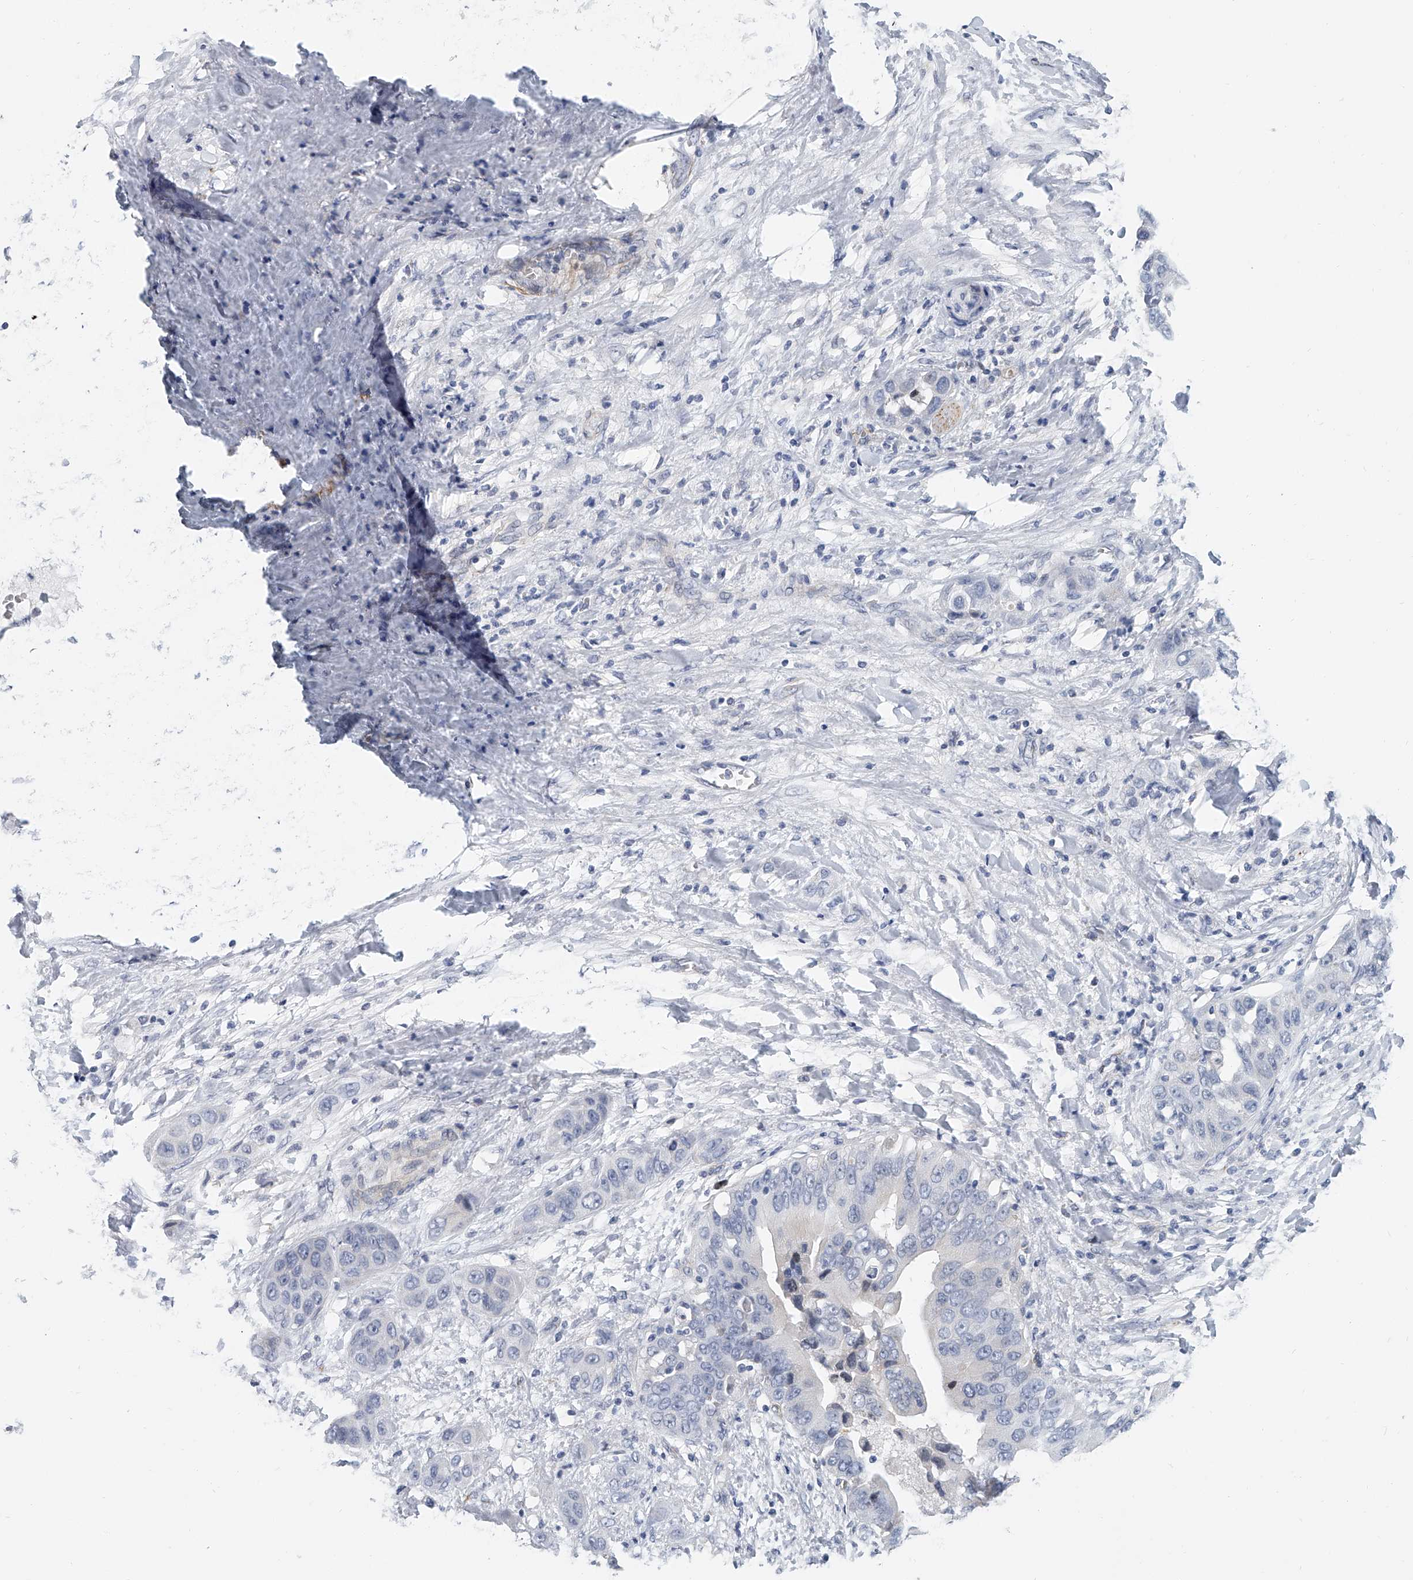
{"staining": {"intensity": "negative", "quantity": "none", "location": "none"}, "tissue": "liver cancer", "cell_type": "Tumor cells", "image_type": "cancer", "snomed": [{"axis": "morphology", "description": "Cholangiocarcinoma"}, {"axis": "topography", "description": "Liver"}], "caption": "Liver cancer was stained to show a protein in brown. There is no significant expression in tumor cells.", "gene": "KIRREL1", "patient": {"sex": "female", "age": 52}}